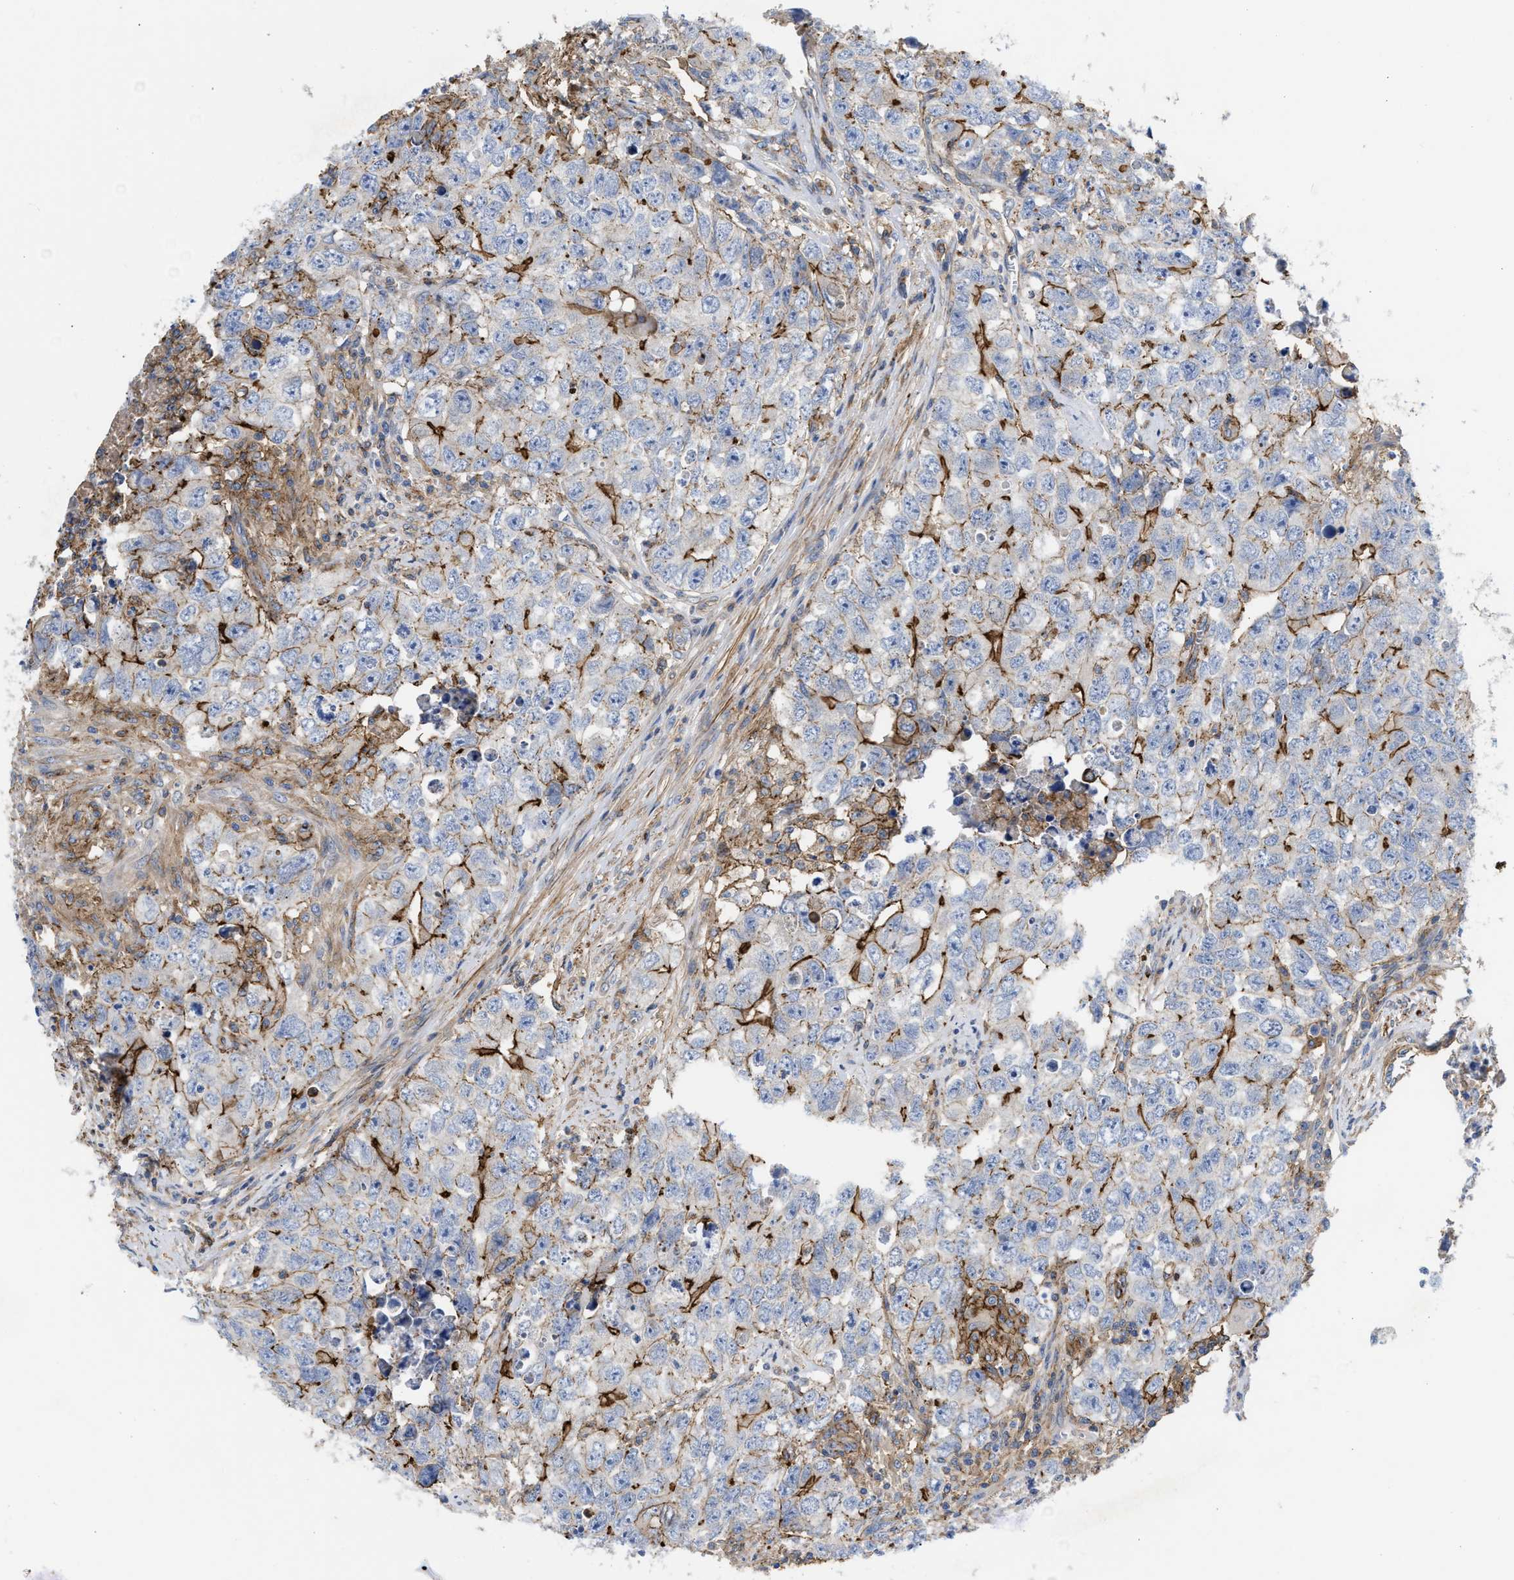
{"staining": {"intensity": "negative", "quantity": "none", "location": "none"}, "tissue": "testis cancer", "cell_type": "Tumor cells", "image_type": "cancer", "snomed": [{"axis": "morphology", "description": "Seminoma, NOS"}, {"axis": "morphology", "description": "Carcinoma, Embryonal, NOS"}, {"axis": "topography", "description": "Testis"}], "caption": "Immunohistochemistry (IHC) of embryonal carcinoma (testis) displays no expression in tumor cells.", "gene": "HS3ST5", "patient": {"sex": "male", "age": 43}}